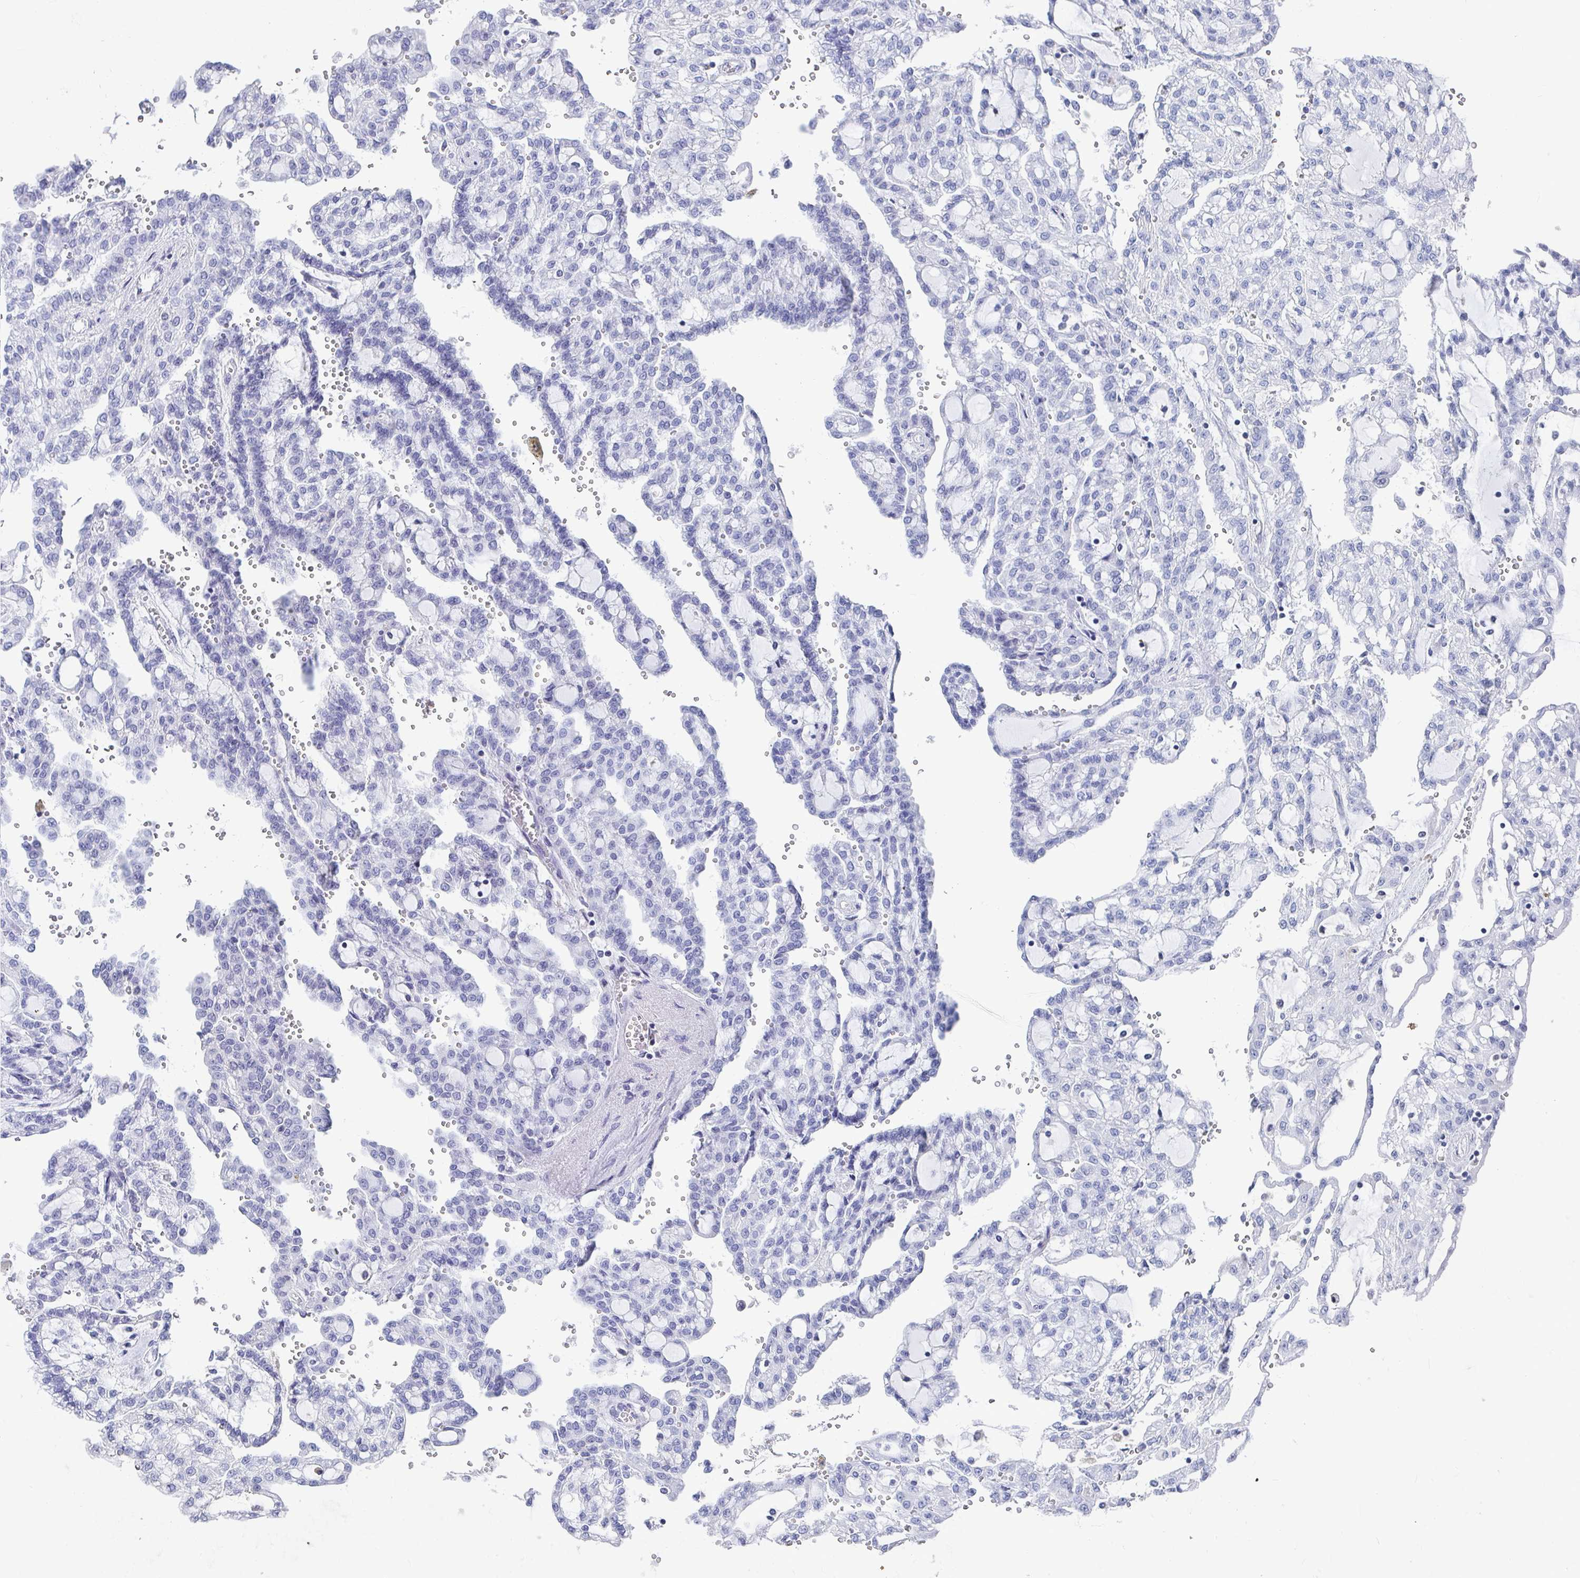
{"staining": {"intensity": "negative", "quantity": "none", "location": "none"}, "tissue": "renal cancer", "cell_type": "Tumor cells", "image_type": "cancer", "snomed": [{"axis": "morphology", "description": "Adenocarcinoma, NOS"}, {"axis": "topography", "description": "Kidney"}], "caption": "This is an immunohistochemistry micrograph of human renal adenocarcinoma. There is no expression in tumor cells.", "gene": "ZFP82", "patient": {"sex": "male", "age": 63}}